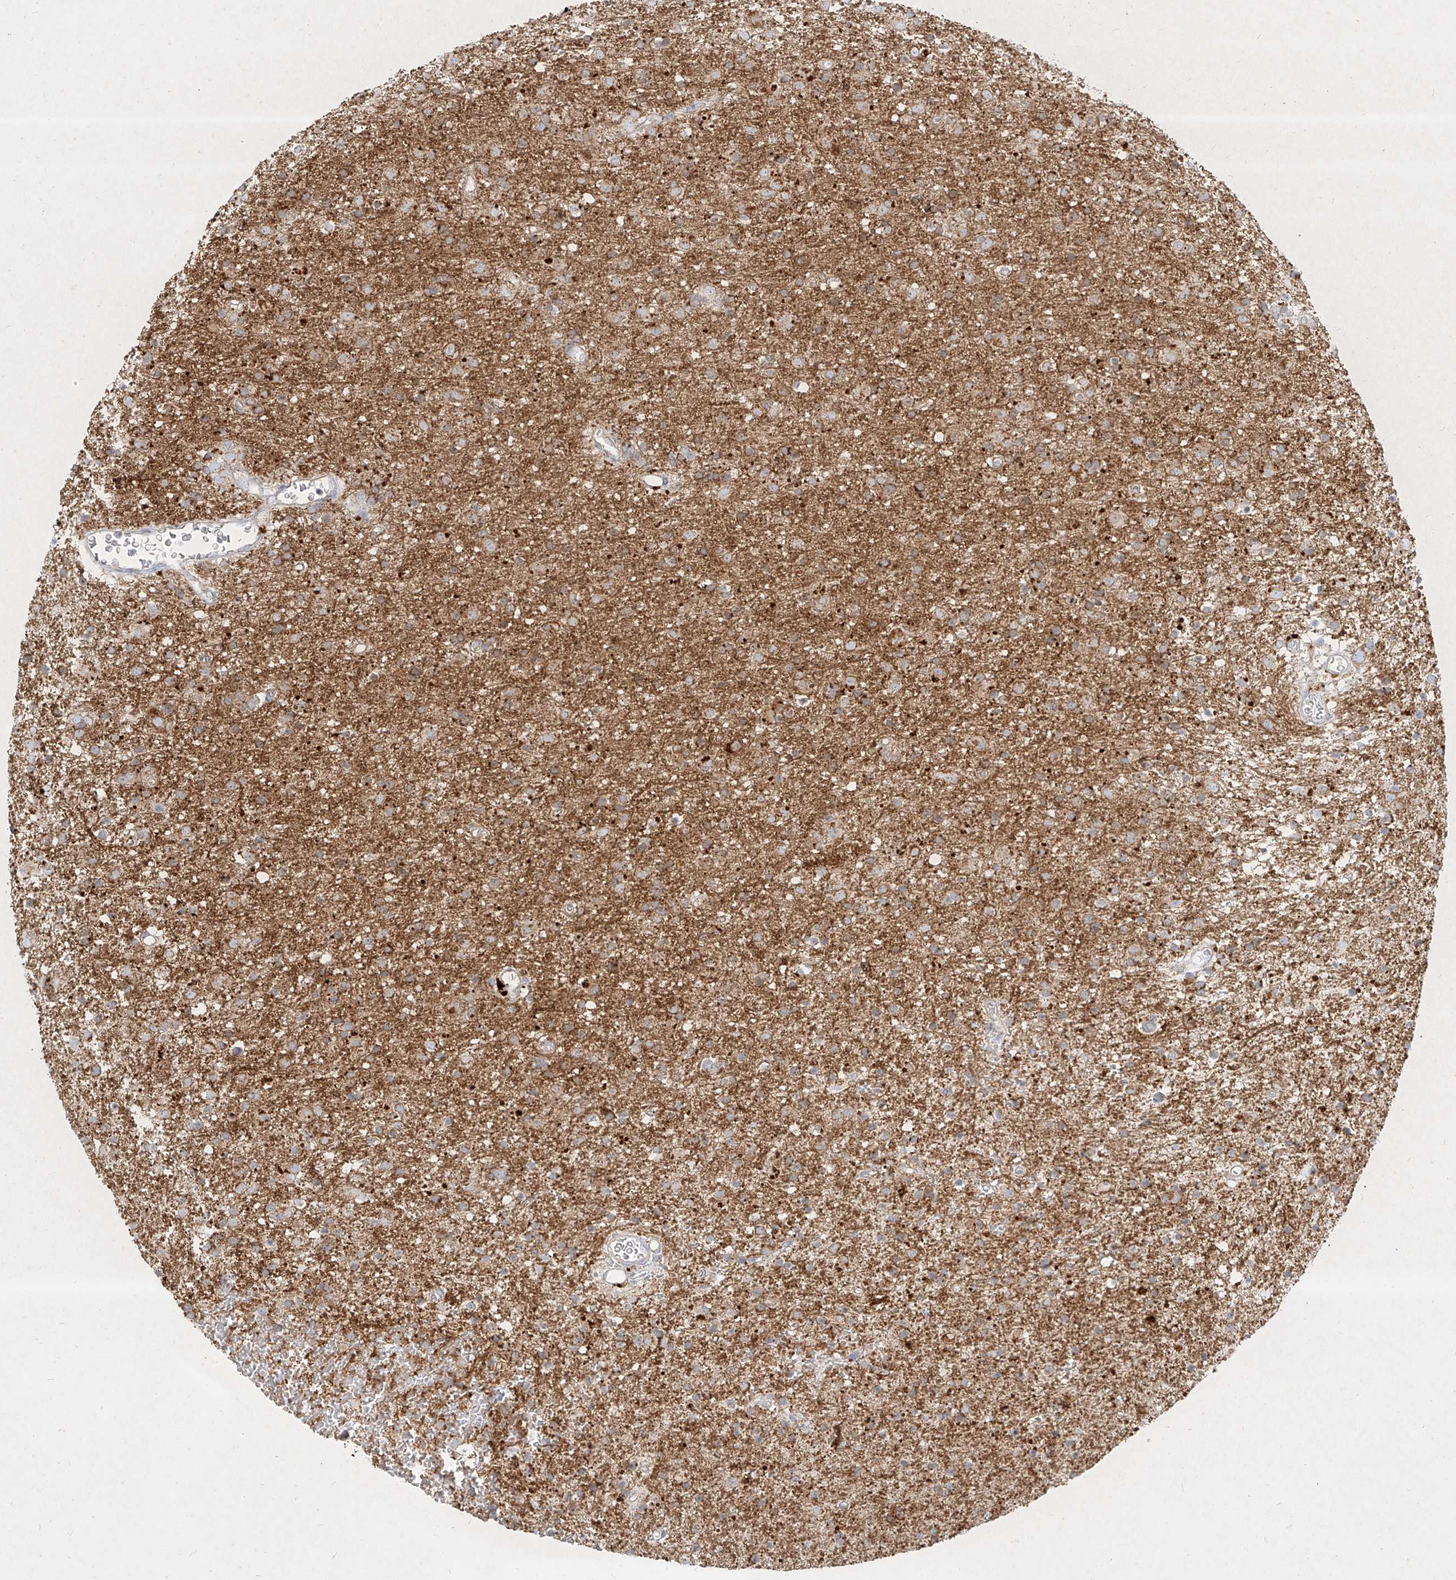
{"staining": {"intensity": "moderate", "quantity": "<25%", "location": "cytoplasmic/membranous"}, "tissue": "glioma", "cell_type": "Tumor cells", "image_type": "cancer", "snomed": [{"axis": "morphology", "description": "Glioma, malignant, Low grade"}, {"axis": "topography", "description": "Brain"}], "caption": "Brown immunohistochemical staining in human malignant low-grade glioma reveals moderate cytoplasmic/membranous staining in about <25% of tumor cells.", "gene": "MTX2", "patient": {"sex": "male", "age": 65}}